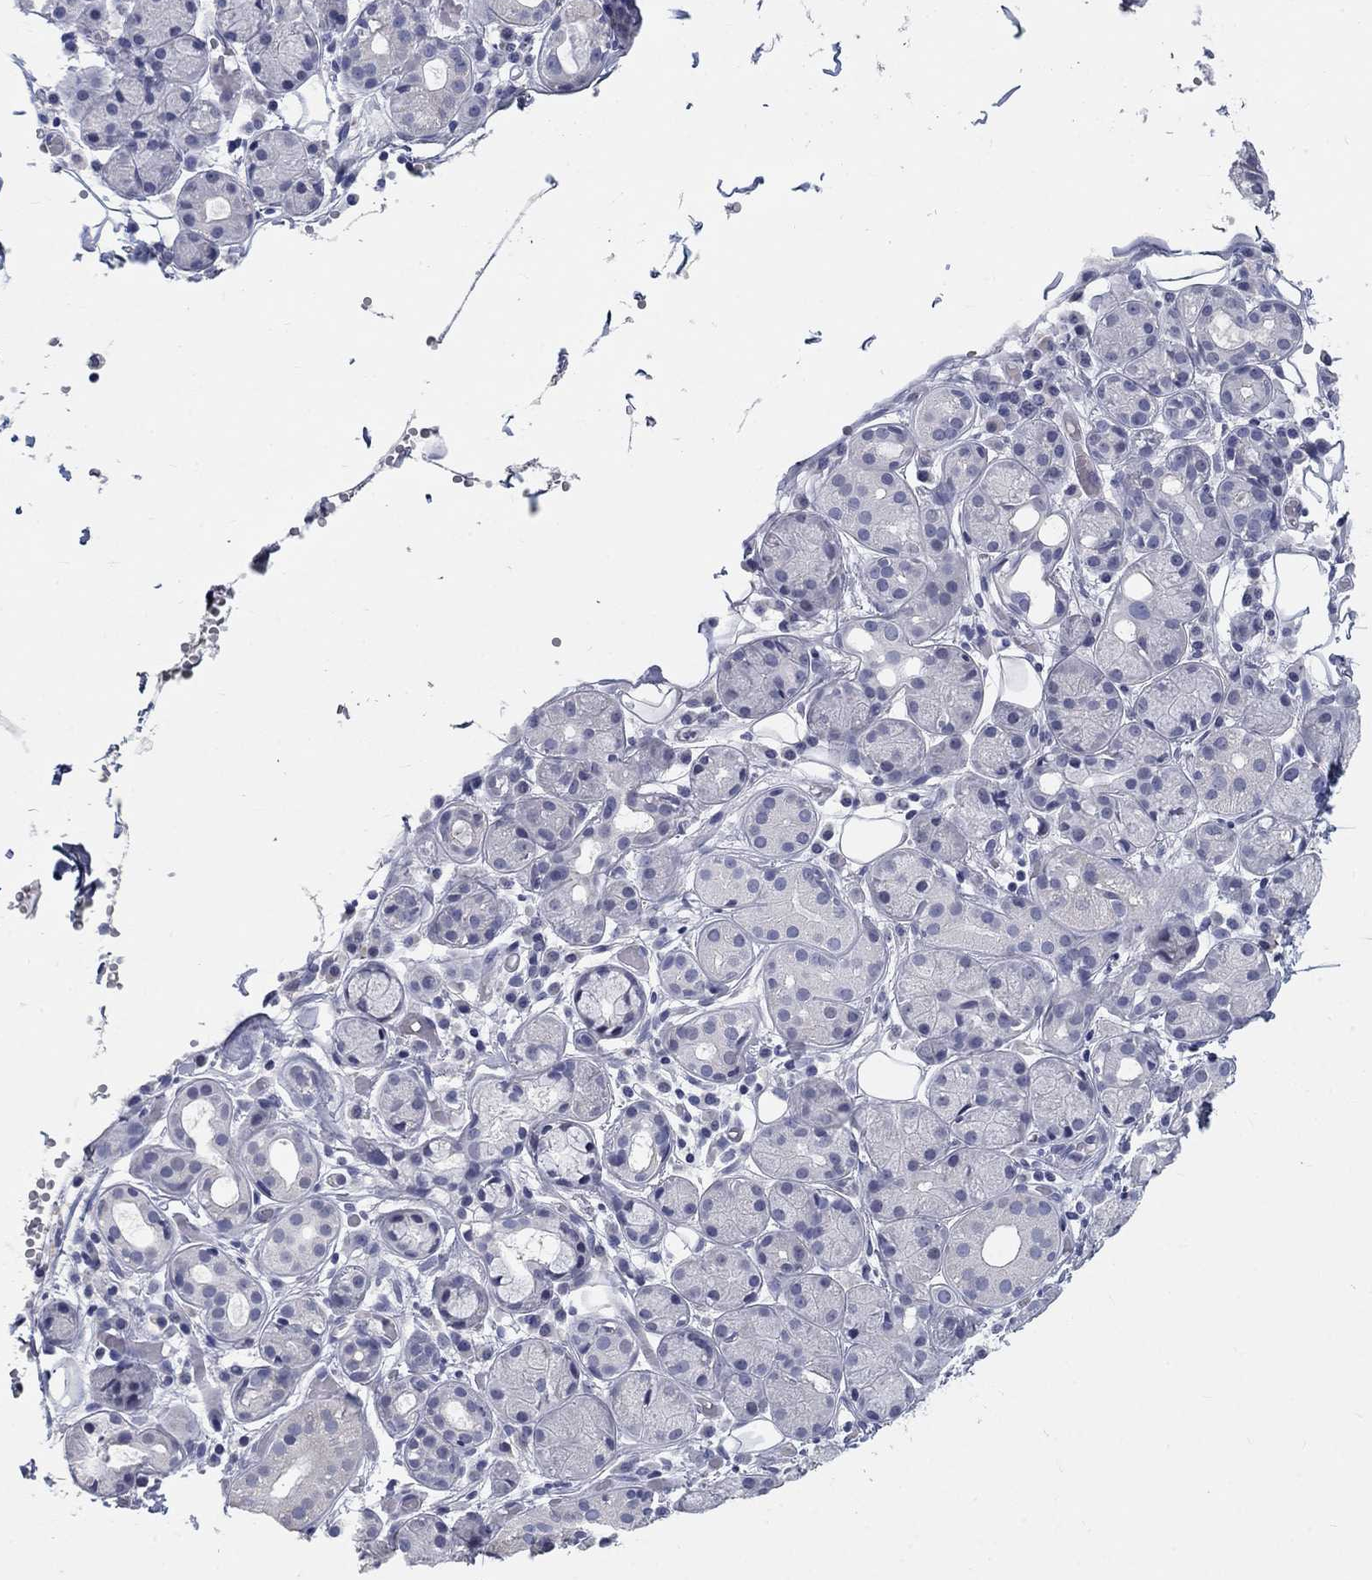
{"staining": {"intensity": "negative", "quantity": "none", "location": "none"}, "tissue": "salivary gland", "cell_type": "Glandular cells", "image_type": "normal", "snomed": [{"axis": "morphology", "description": "Normal tissue, NOS"}, {"axis": "topography", "description": "Salivary gland"}, {"axis": "topography", "description": "Peripheral nerve tissue"}], "caption": "IHC of benign salivary gland displays no positivity in glandular cells.", "gene": "ELAVL4", "patient": {"sex": "male", "age": 71}}